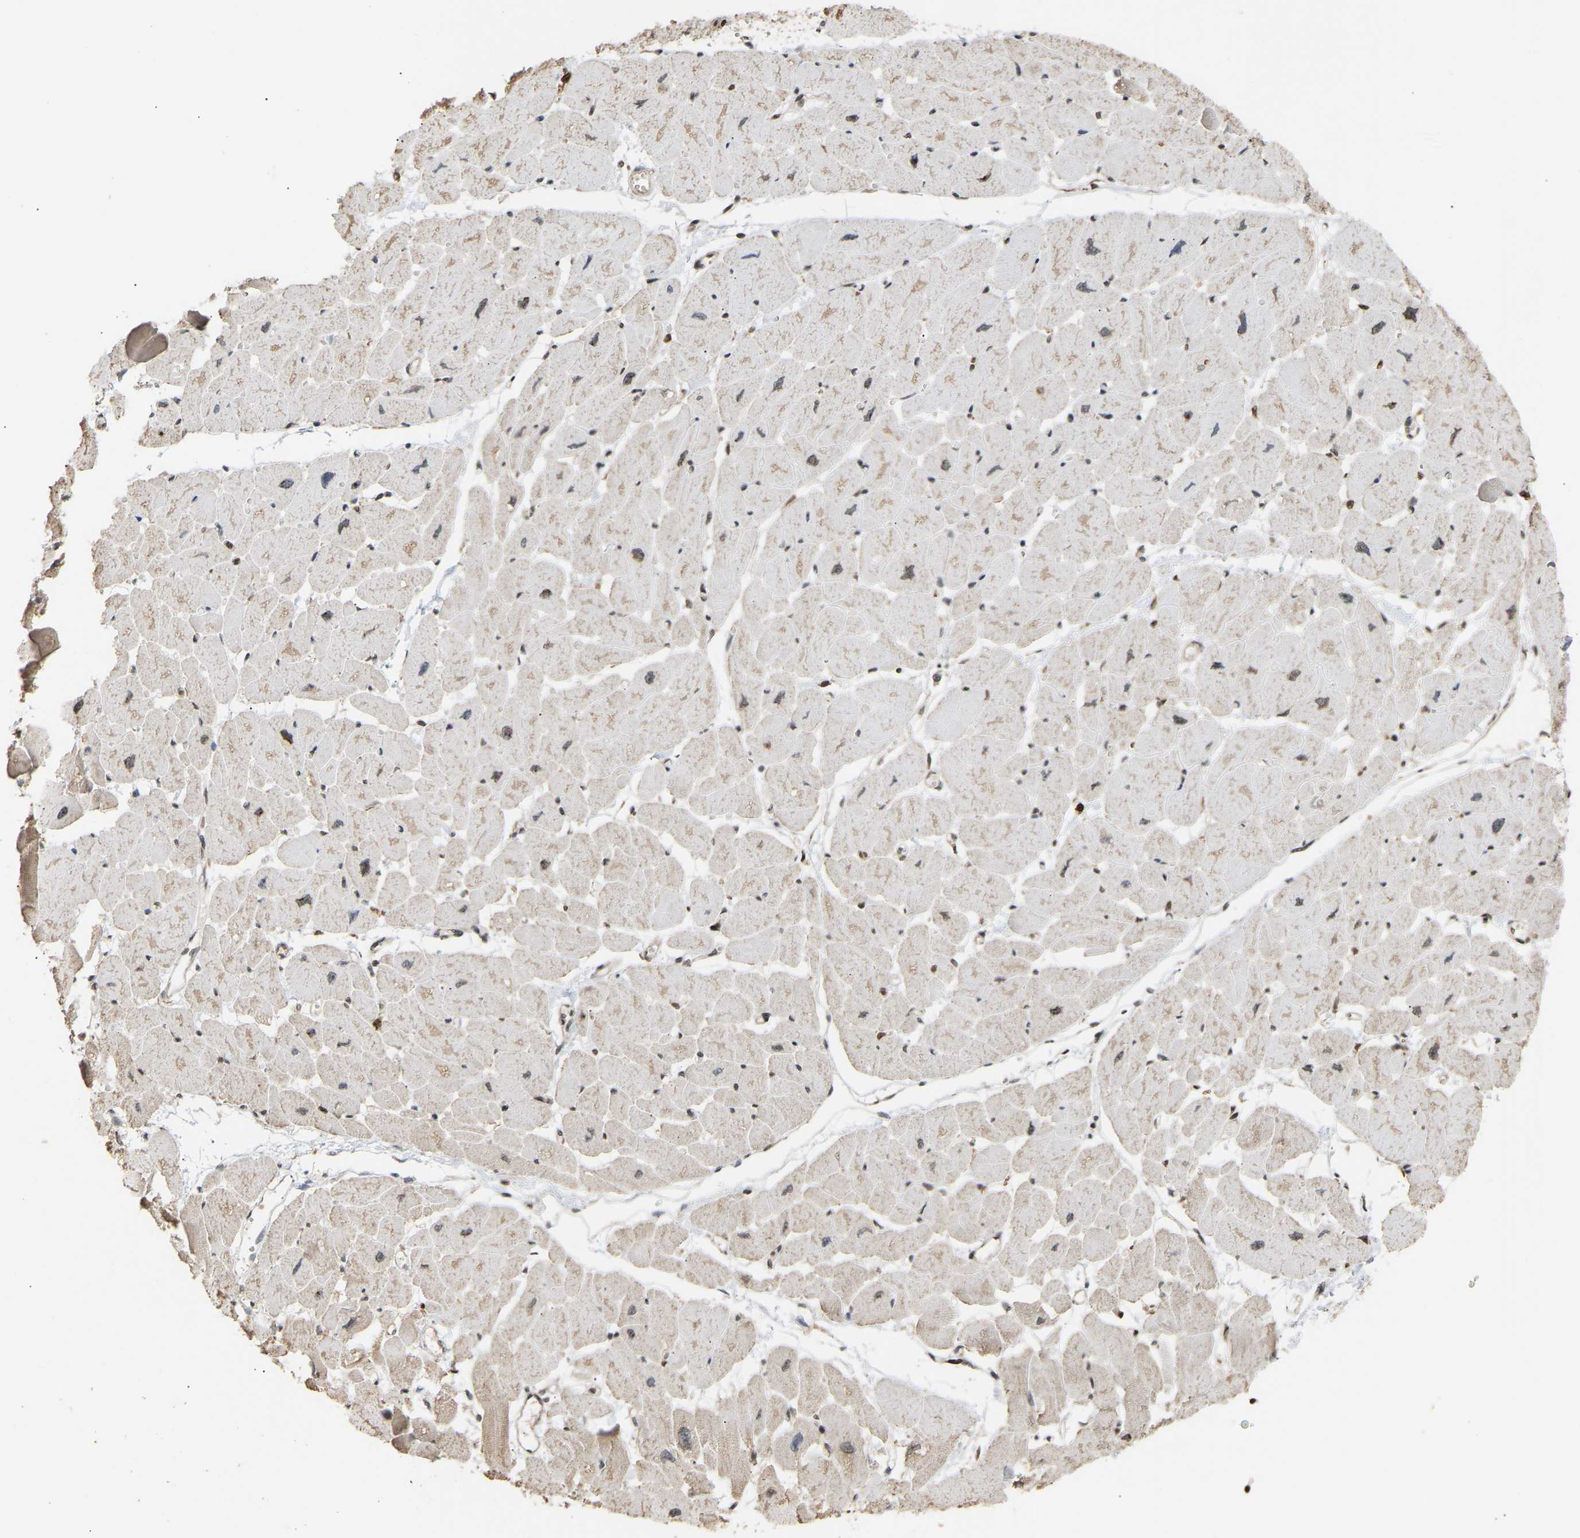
{"staining": {"intensity": "strong", "quantity": "25%-75%", "location": "nuclear"}, "tissue": "heart muscle", "cell_type": "Cardiomyocytes", "image_type": "normal", "snomed": [{"axis": "morphology", "description": "Normal tissue, NOS"}, {"axis": "topography", "description": "Heart"}], "caption": "A high-resolution histopathology image shows IHC staining of benign heart muscle, which reveals strong nuclear expression in about 25%-75% of cardiomyocytes.", "gene": "ALYREF", "patient": {"sex": "female", "age": 54}}